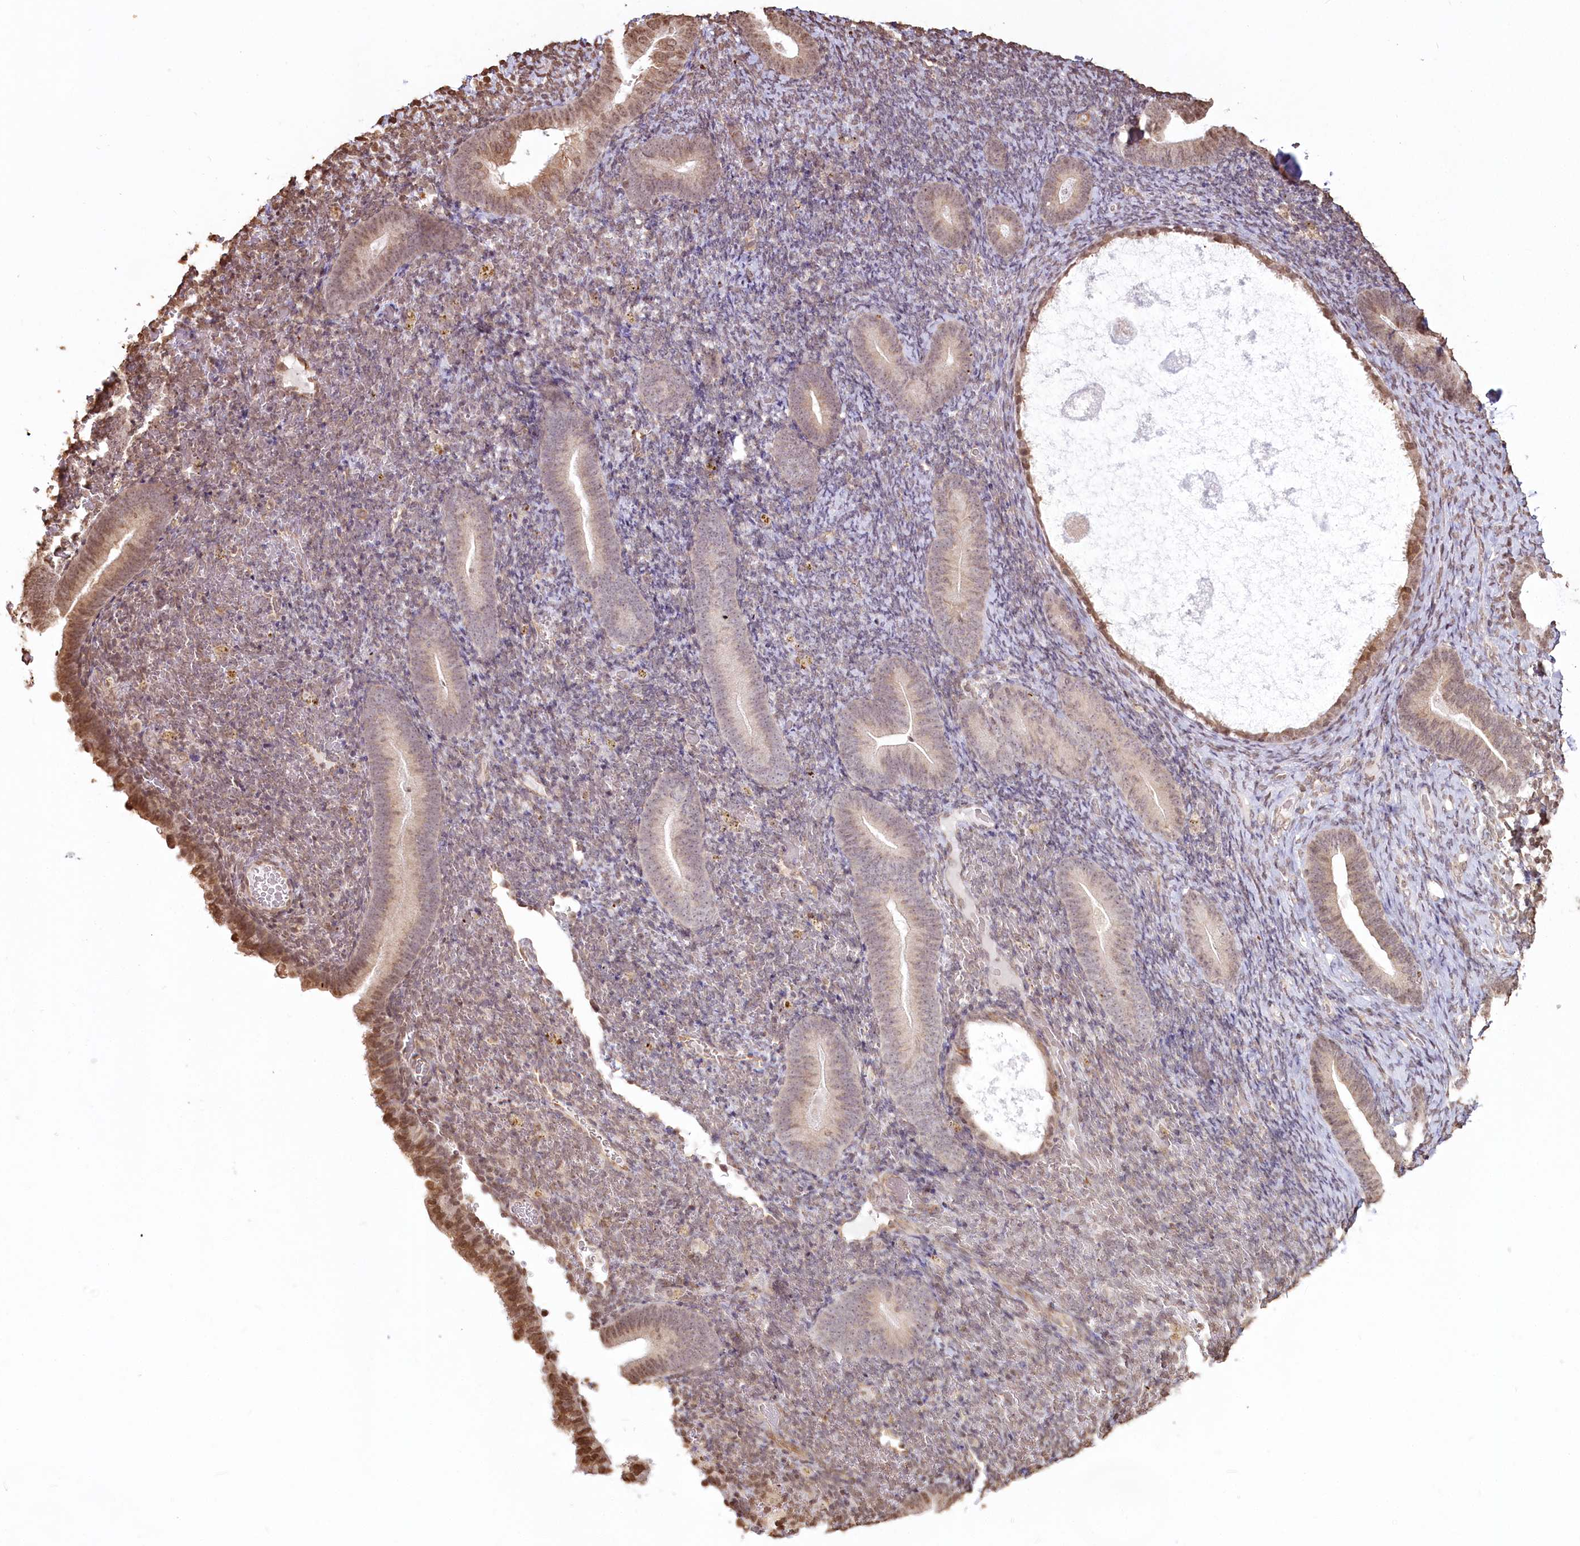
{"staining": {"intensity": "weak", "quantity": "25%-75%", "location": "nuclear"}, "tissue": "endometrium", "cell_type": "Cells in endometrial stroma", "image_type": "normal", "snomed": [{"axis": "morphology", "description": "Normal tissue, NOS"}, {"axis": "topography", "description": "Endometrium"}], "caption": "Benign endometrium demonstrates weak nuclear staining in about 25%-75% of cells in endometrial stroma, visualized by immunohistochemistry.", "gene": "FAM13A", "patient": {"sex": "female", "age": 51}}